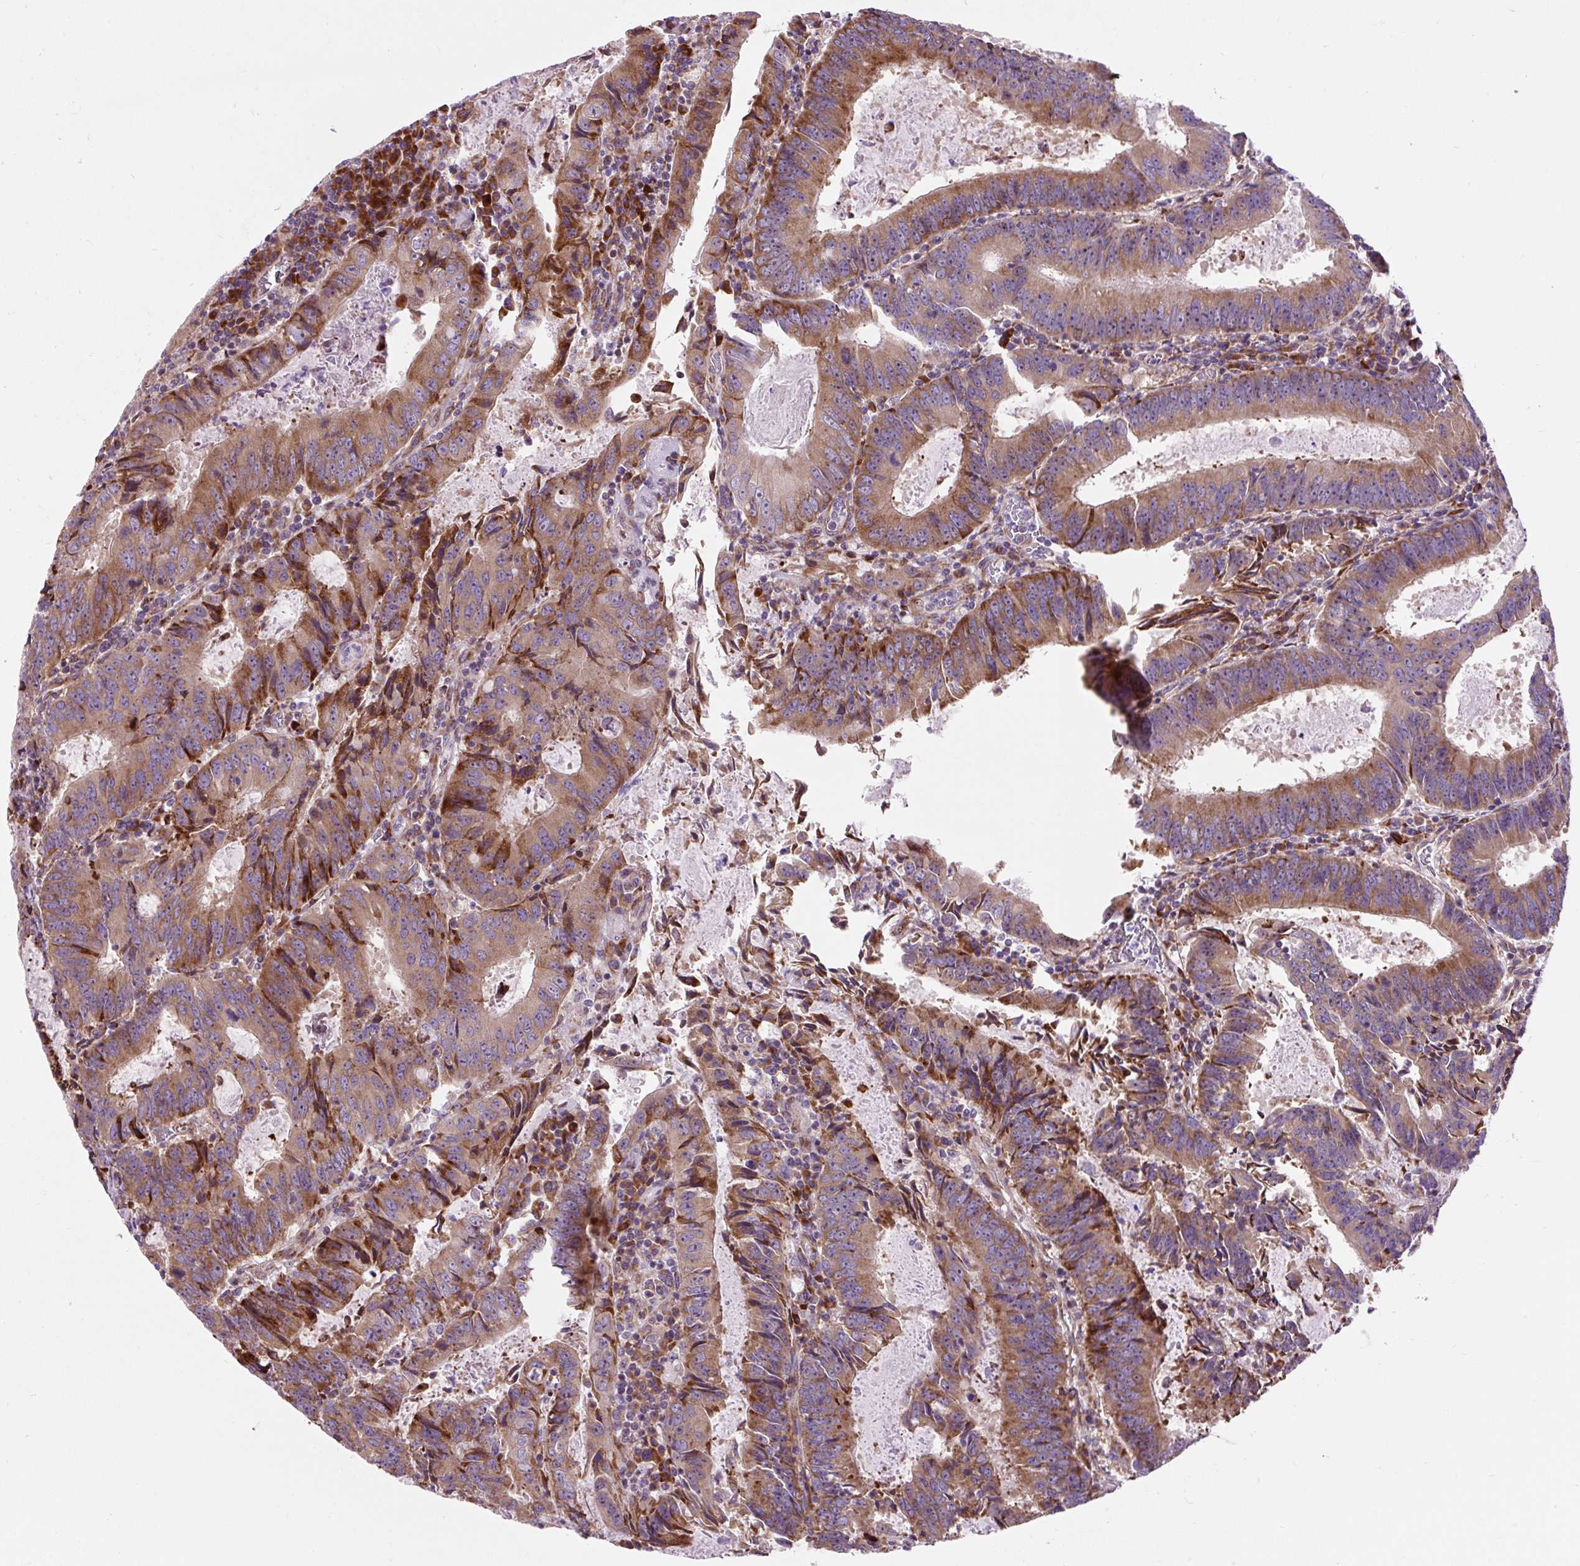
{"staining": {"intensity": "moderate", "quantity": ">75%", "location": "cytoplasmic/membranous"}, "tissue": "colorectal cancer", "cell_type": "Tumor cells", "image_type": "cancer", "snomed": [{"axis": "morphology", "description": "Adenocarcinoma, NOS"}, {"axis": "topography", "description": "Colon"}], "caption": "A brown stain highlights moderate cytoplasmic/membranous staining of a protein in human adenocarcinoma (colorectal) tumor cells.", "gene": "CISD3", "patient": {"sex": "male", "age": 67}}